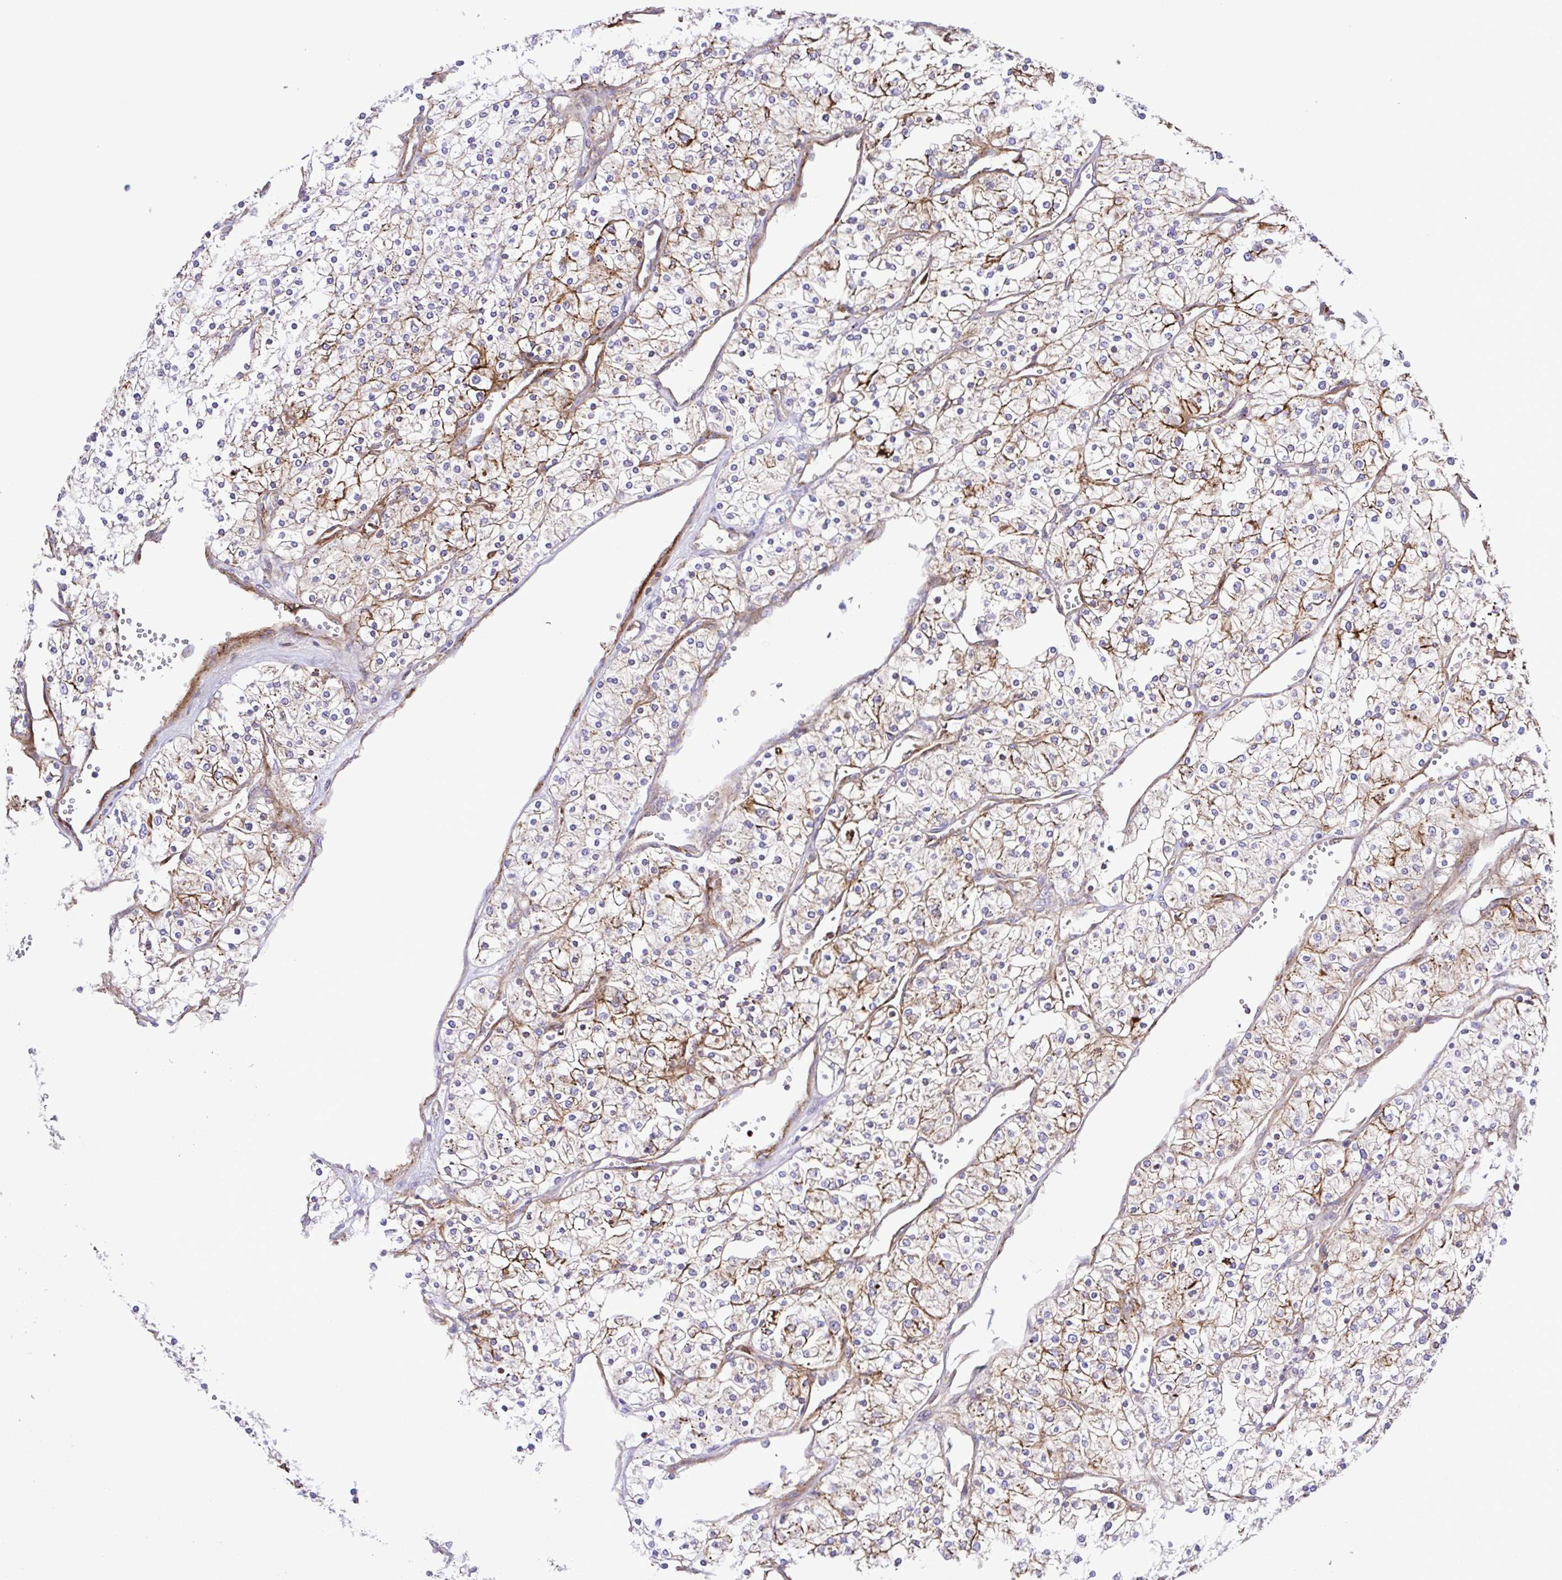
{"staining": {"intensity": "moderate", "quantity": "25%-75%", "location": "cytoplasmic/membranous"}, "tissue": "renal cancer", "cell_type": "Tumor cells", "image_type": "cancer", "snomed": [{"axis": "morphology", "description": "Adenocarcinoma, NOS"}, {"axis": "topography", "description": "Kidney"}], "caption": "Renal cancer (adenocarcinoma) stained with DAB (3,3'-diaminobenzidine) IHC reveals medium levels of moderate cytoplasmic/membranous staining in about 25%-75% of tumor cells.", "gene": "FLT1", "patient": {"sex": "male", "age": 80}}